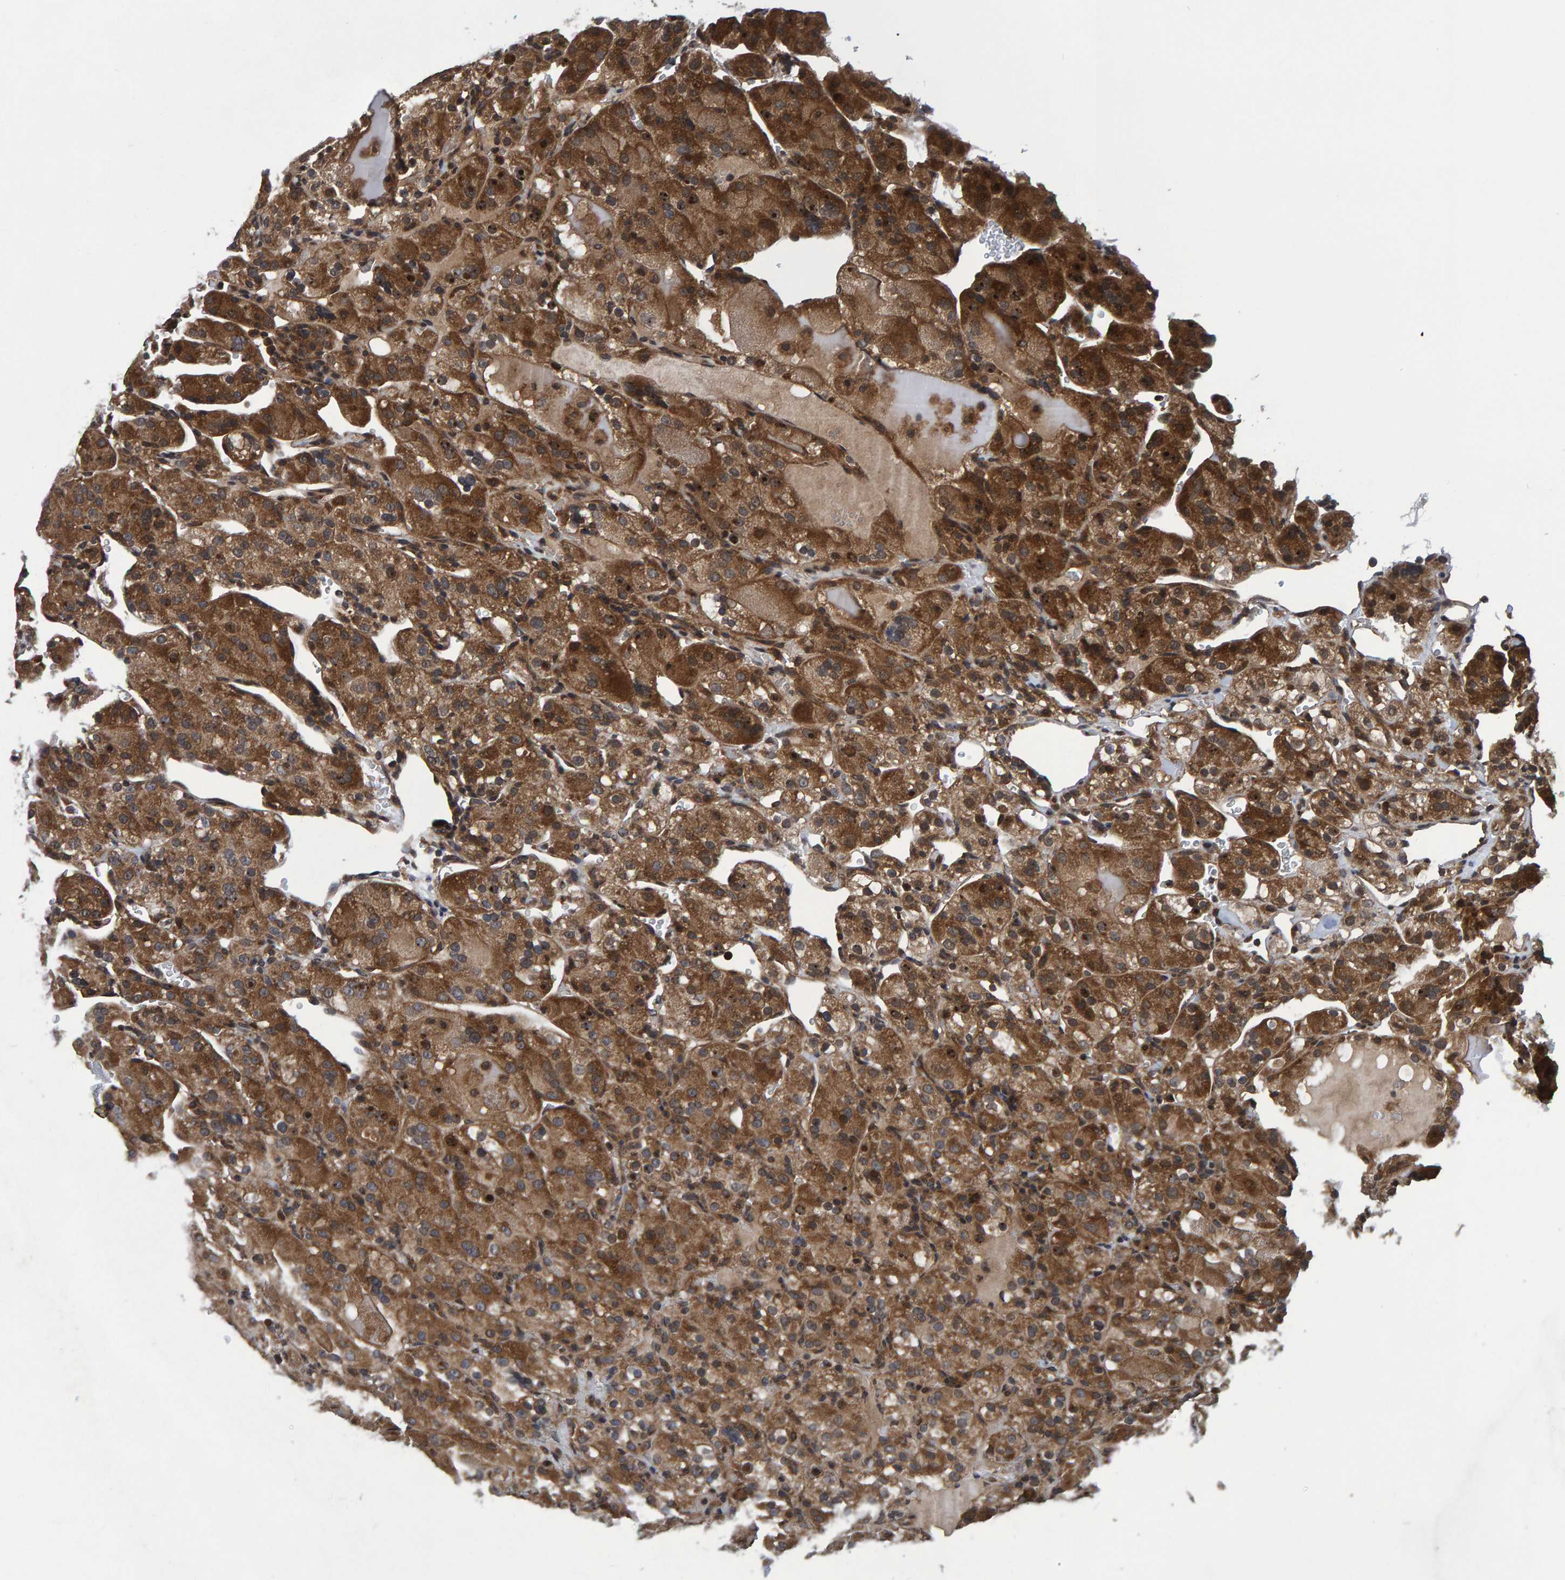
{"staining": {"intensity": "moderate", "quantity": ">75%", "location": "cytoplasmic/membranous"}, "tissue": "renal cancer", "cell_type": "Tumor cells", "image_type": "cancer", "snomed": [{"axis": "morphology", "description": "Normal tissue, NOS"}, {"axis": "morphology", "description": "Adenocarcinoma, NOS"}, {"axis": "topography", "description": "Kidney"}], "caption": "Renal adenocarcinoma stained with immunohistochemistry (IHC) shows moderate cytoplasmic/membranous staining in approximately >75% of tumor cells.", "gene": "GAB2", "patient": {"sex": "male", "age": 61}}